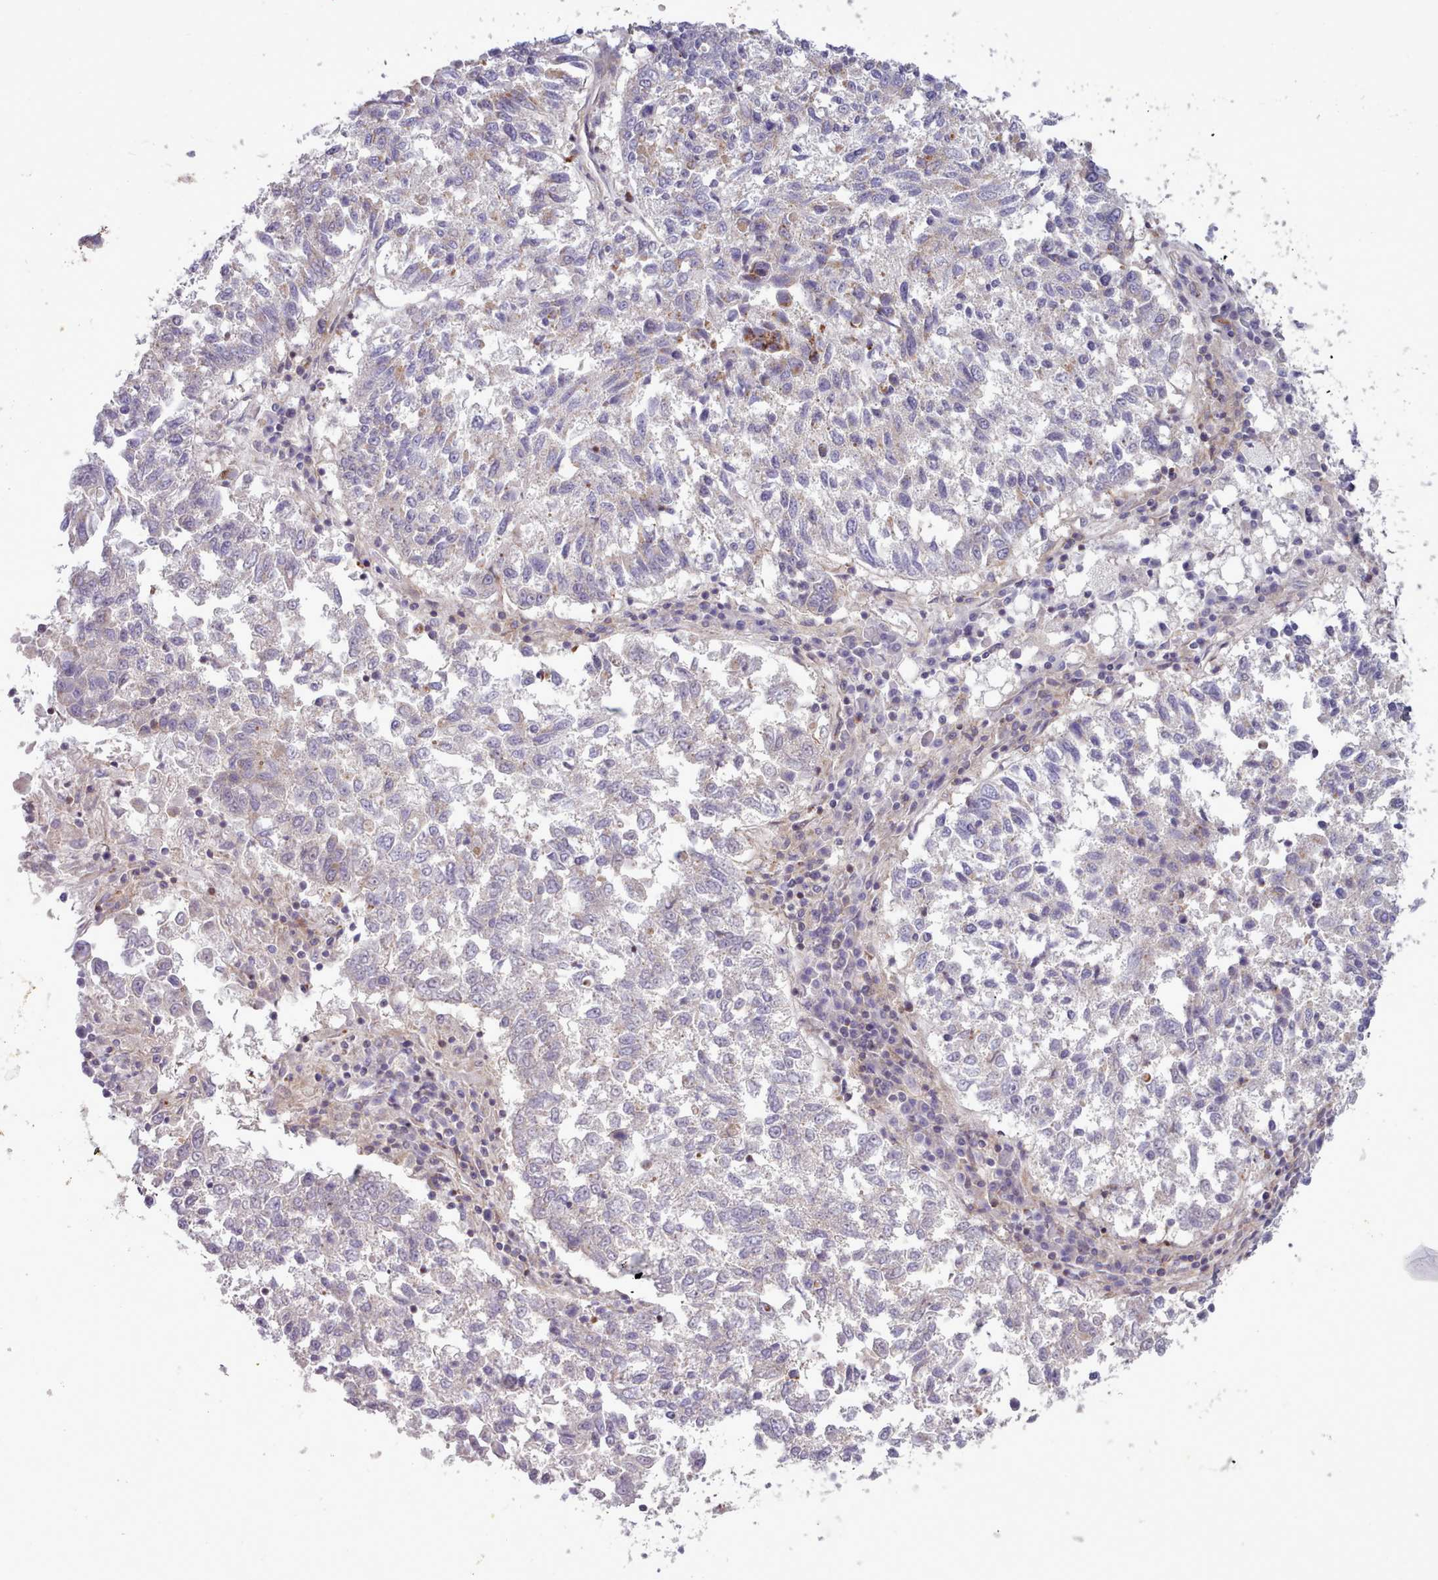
{"staining": {"intensity": "negative", "quantity": "none", "location": "none"}, "tissue": "lung cancer", "cell_type": "Tumor cells", "image_type": "cancer", "snomed": [{"axis": "morphology", "description": "Squamous cell carcinoma, NOS"}, {"axis": "topography", "description": "Lung"}], "caption": "Immunohistochemistry of human squamous cell carcinoma (lung) shows no expression in tumor cells. Brightfield microscopy of IHC stained with DAB (brown) and hematoxylin (blue), captured at high magnification.", "gene": "TENT4B", "patient": {"sex": "male", "age": 73}}